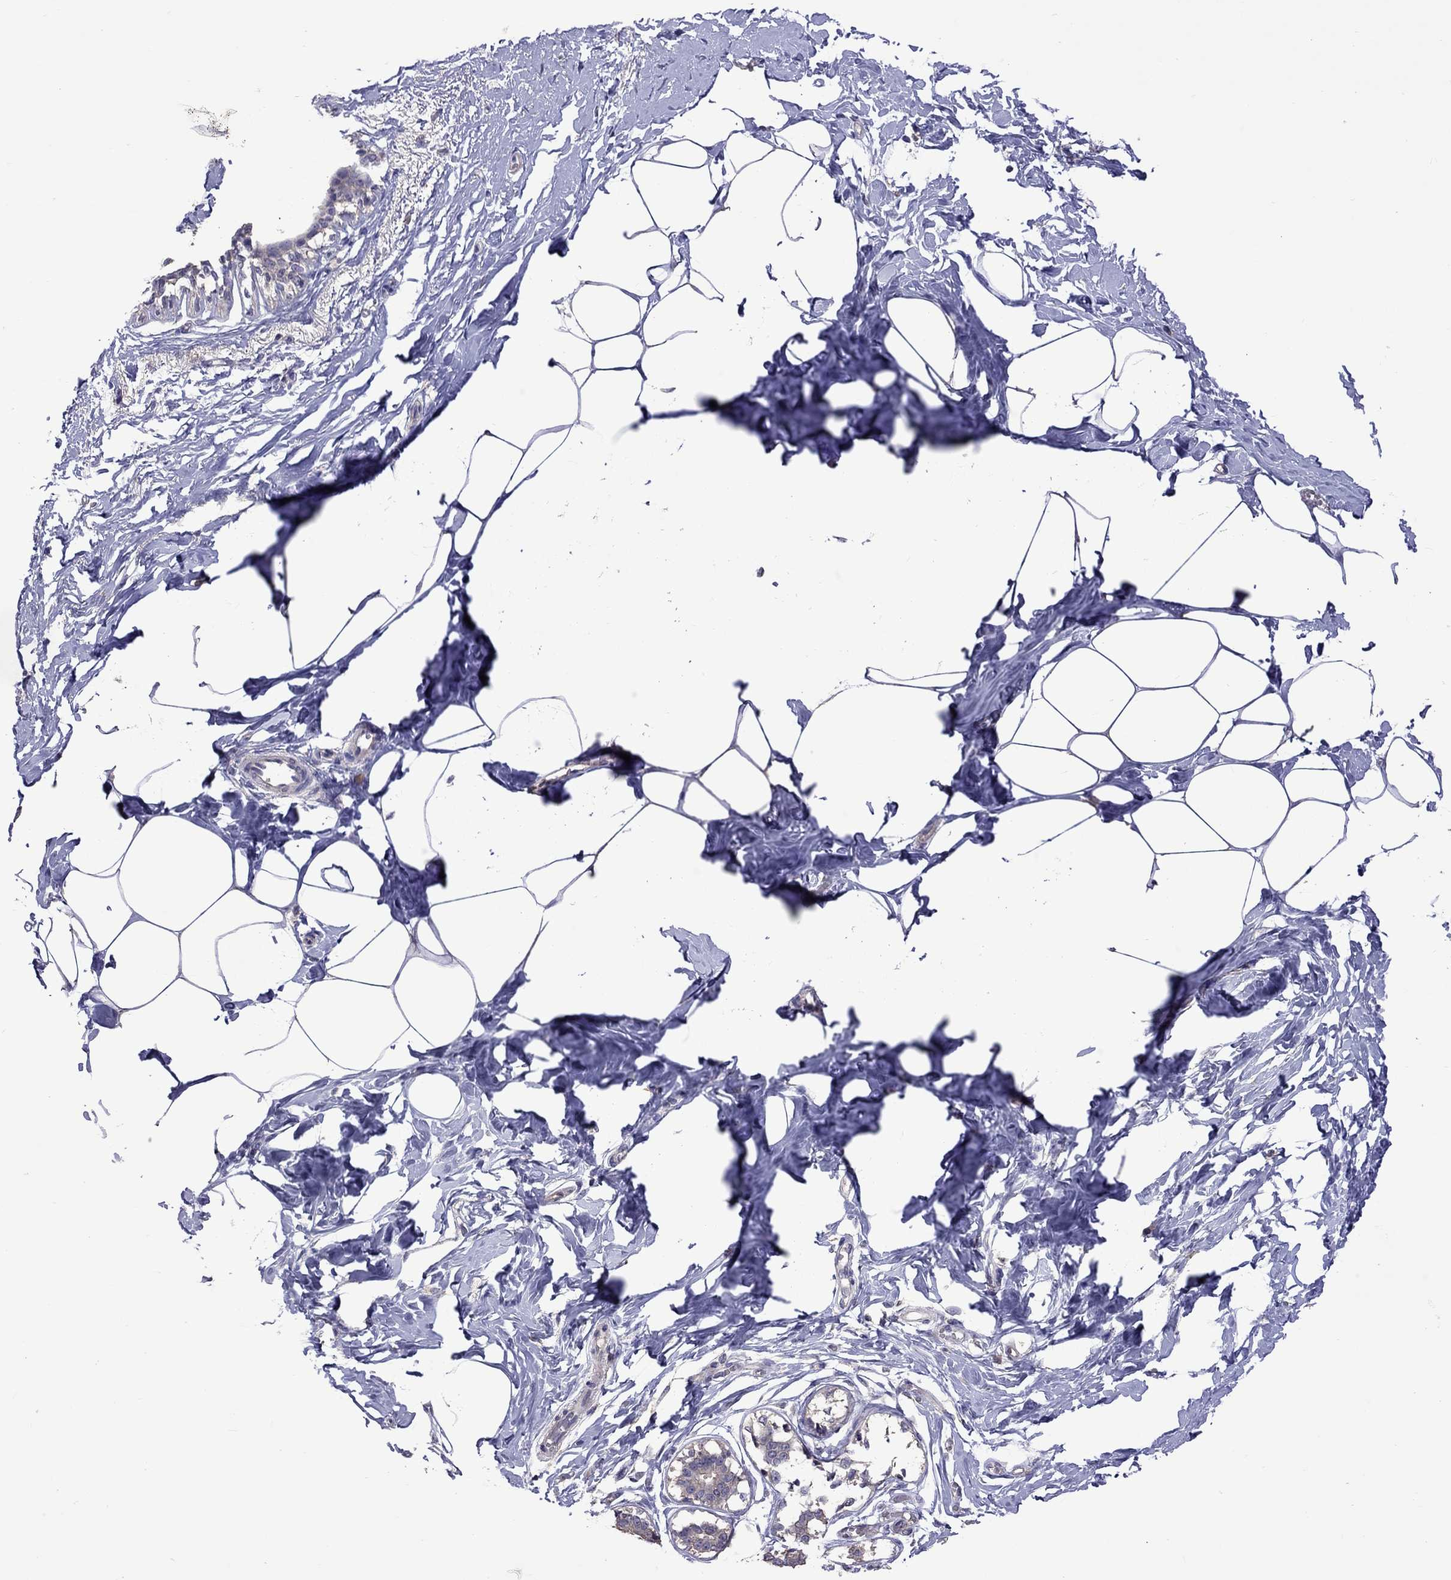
{"staining": {"intensity": "negative", "quantity": "none", "location": "none"}, "tissue": "breast", "cell_type": "Adipocytes", "image_type": "normal", "snomed": [{"axis": "morphology", "description": "Normal tissue, NOS"}, {"axis": "morphology", "description": "Lobular carcinoma, in situ"}, {"axis": "topography", "description": "Breast"}], "caption": "This histopathology image is of normal breast stained with IHC to label a protein in brown with the nuclei are counter-stained blue. There is no positivity in adipocytes.", "gene": "RTP5", "patient": {"sex": "female", "age": 35}}